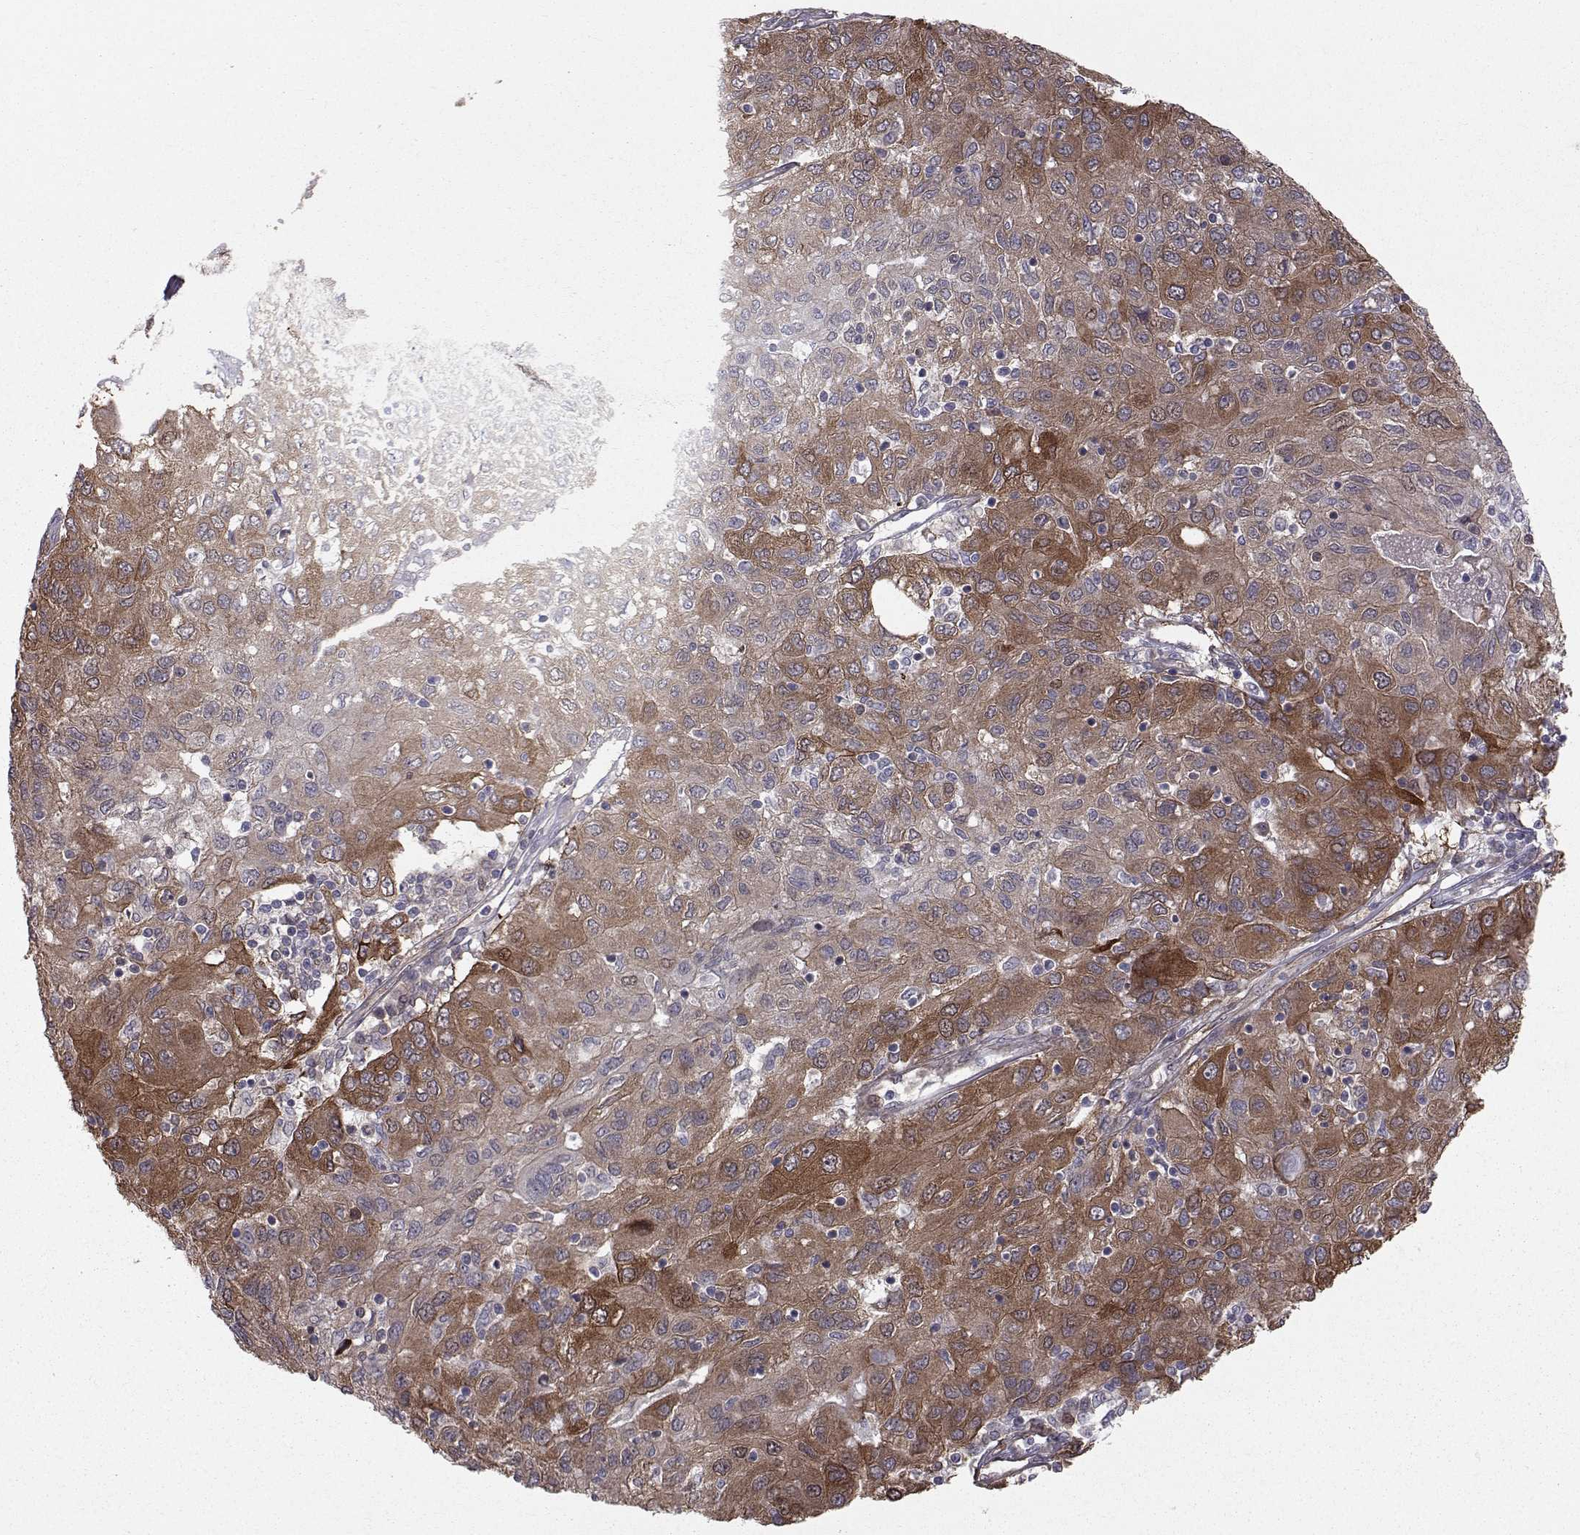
{"staining": {"intensity": "strong", "quantity": "25%-75%", "location": "cytoplasmic/membranous"}, "tissue": "ovarian cancer", "cell_type": "Tumor cells", "image_type": "cancer", "snomed": [{"axis": "morphology", "description": "Carcinoma, endometroid"}, {"axis": "topography", "description": "Ovary"}], "caption": "Strong cytoplasmic/membranous positivity is appreciated in about 25%-75% of tumor cells in ovarian cancer (endometroid carcinoma).", "gene": "HSP90AB1", "patient": {"sex": "female", "age": 50}}